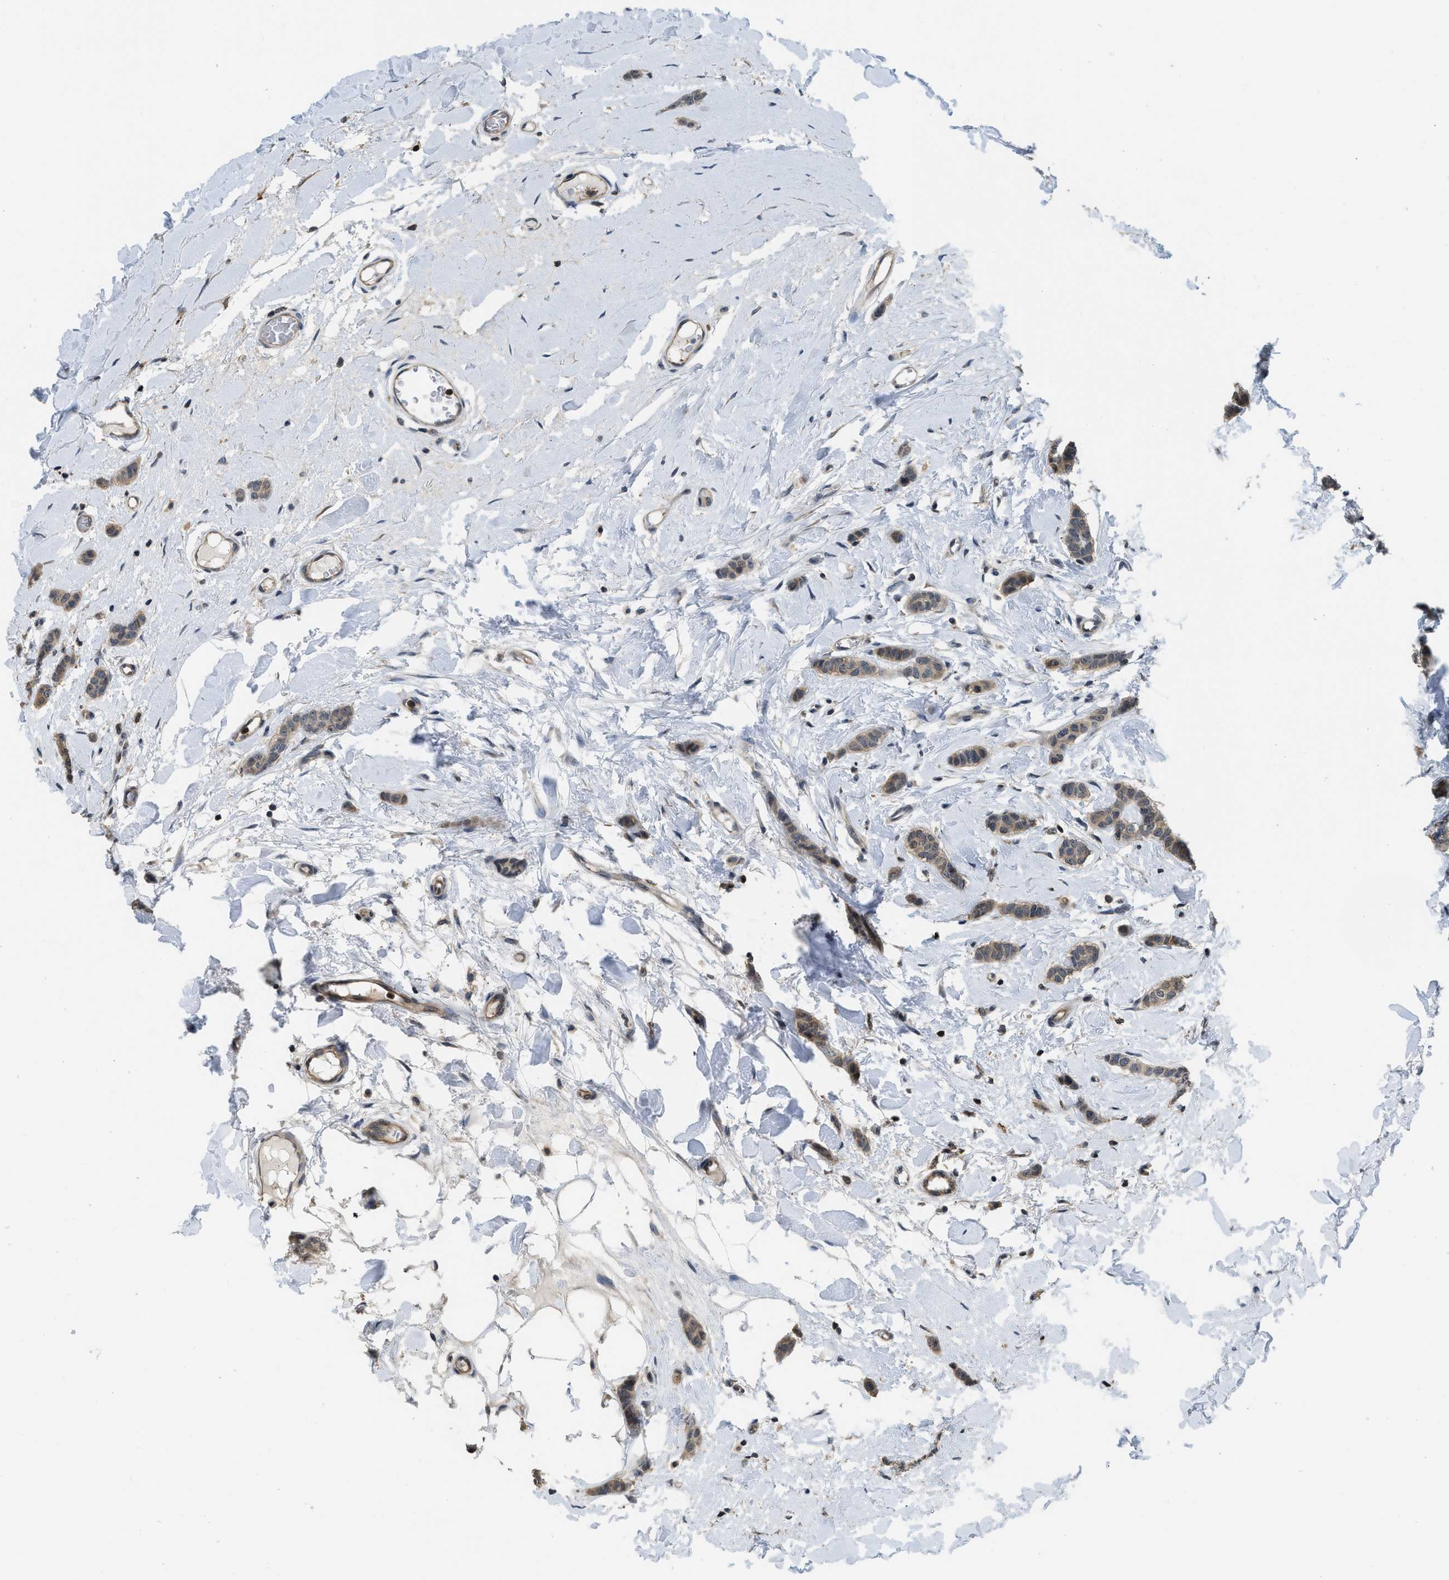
{"staining": {"intensity": "weak", "quantity": ">75%", "location": "cytoplasmic/membranous"}, "tissue": "breast cancer", "cell_type": "Tumor cells", "image_type": "cancer", "snomed": [{"axis": "morphology", "description": "Lobular carcinoma"}, {"axis": "topography", "description": "Skin"}, {"axis": "topography", "description": "Breast"}], "caption": "A histopathology image of human breast cancer stained for a protein exhibits weak cytoplasmic/membranous brown staining in tumor cells. Nuclei are stained in blue.", "gene": "TES", "patient": {"sex": "female", "age": 46}}